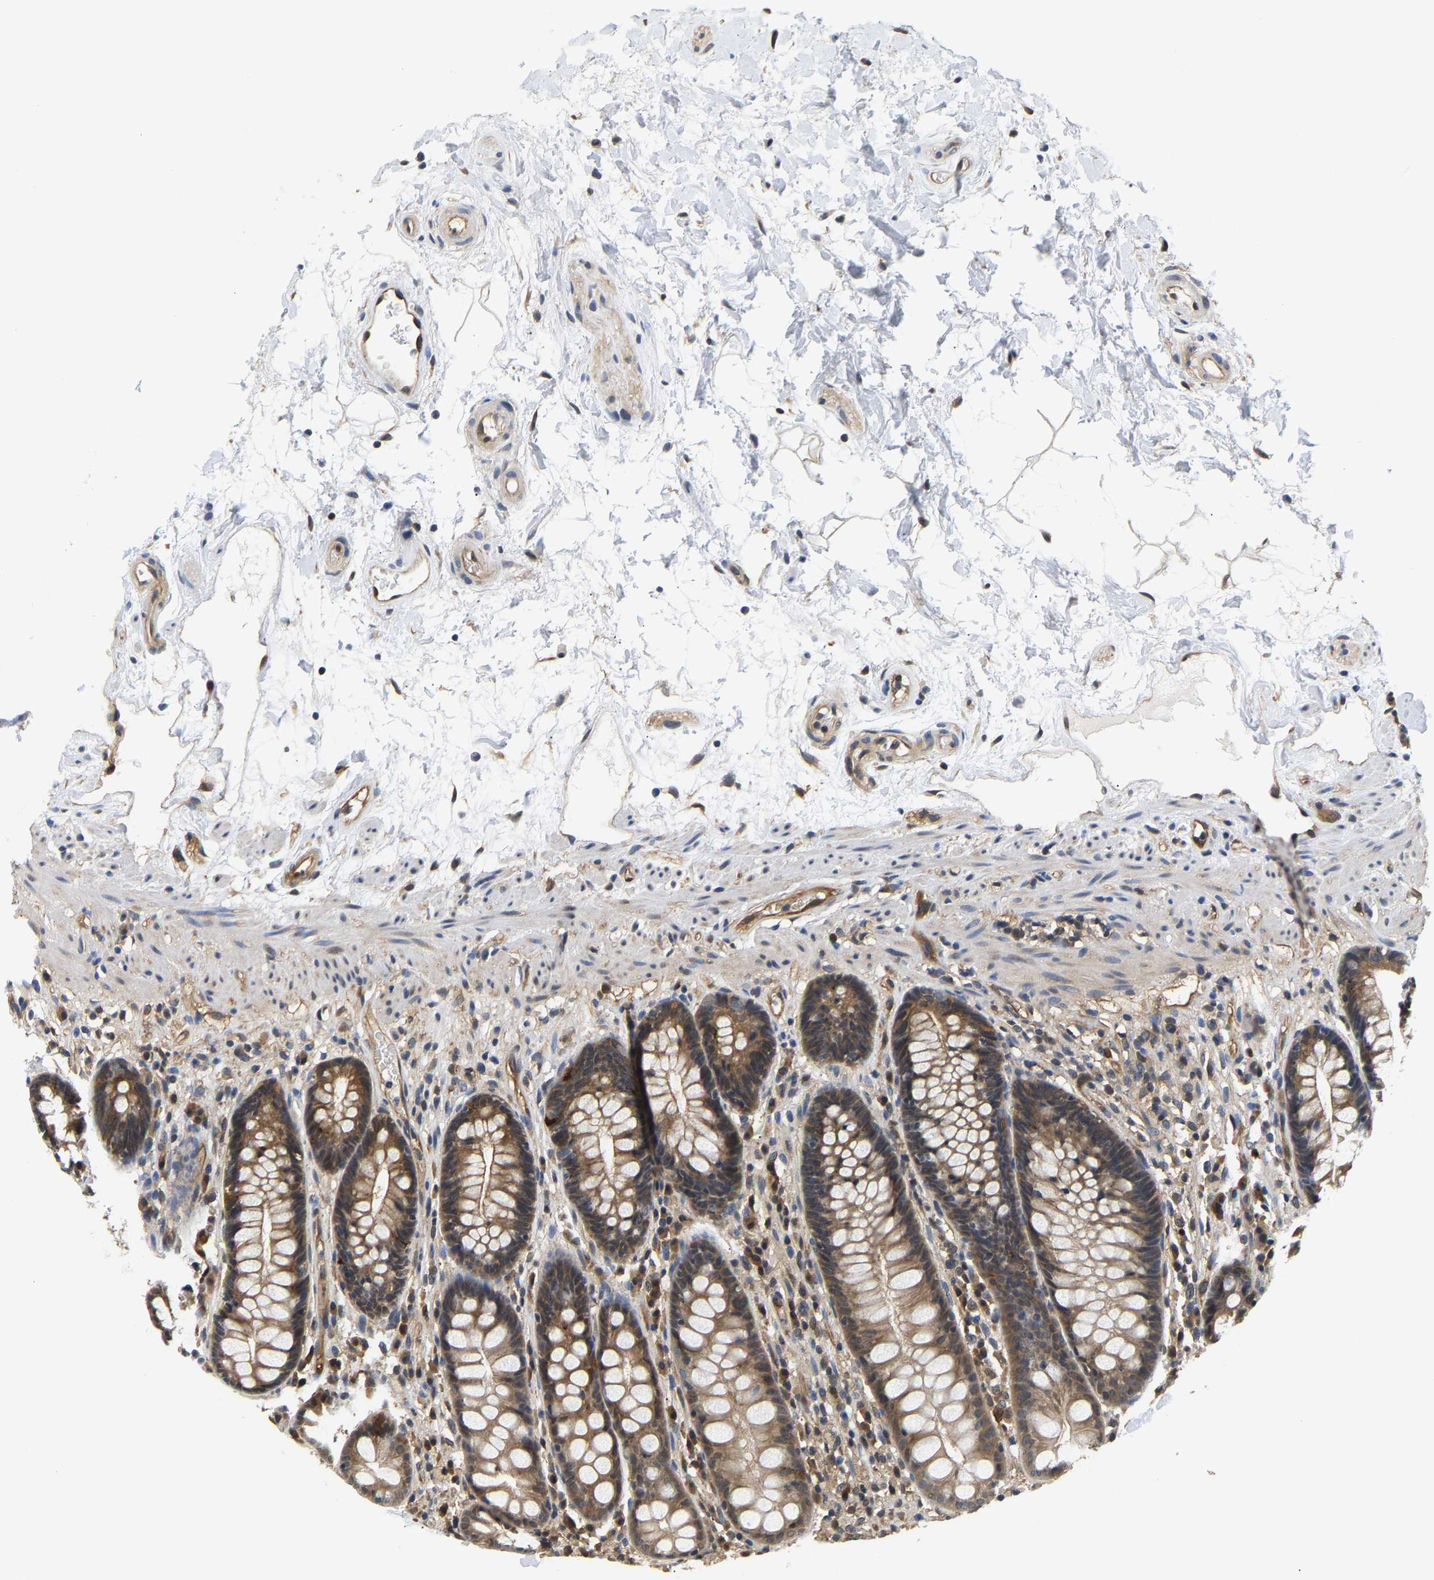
{"staining": {"intensity": "moderate", "quantity": ">75%", "location": "cytoplasmic/membranous"}, "tissue": "rectum", "cell_type": "Glandular cells", "image_type": "normal", "snomed": [{"axis": "morphology", "description": "Normal tissue, NOS"}, {"axis": "topography", "description": "Rectum"}], "caption": "This histopathology image reveals normal rectum stained with immunohistochemistry to label a protein in brown. The cytoplasmic/membranous of glandular cells show moderate positivity for the protein. Nuclei are counter-stained blue.", "gene": "ARHGEF12", "patient": {"sex": "male", "age": 64}}